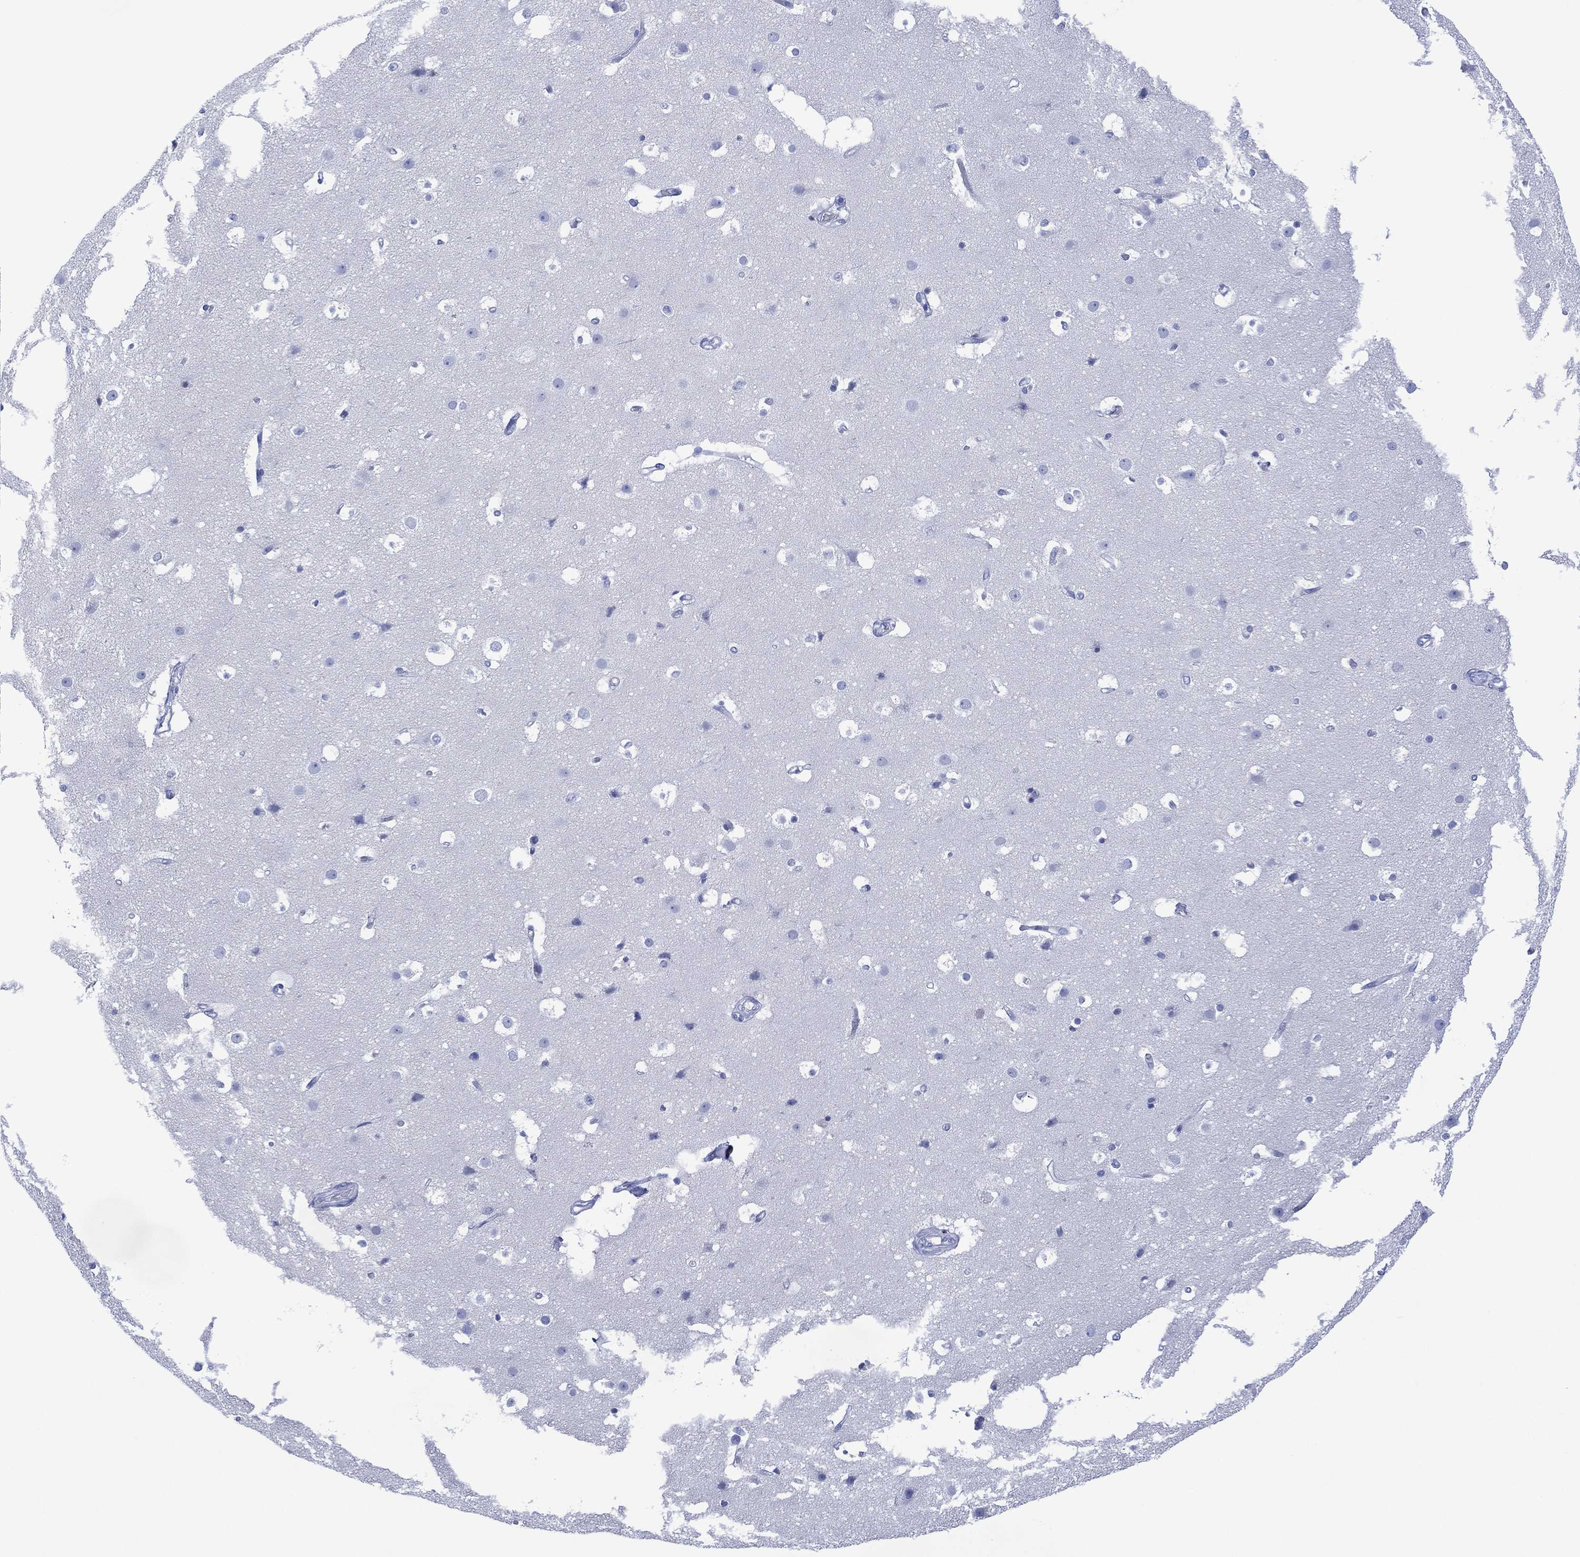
{"staining": {"intensity": "negative", "quantity": "none", "location": "none"}, "tissue": "cerebral cortex", "cell_type": "Endothelial cells", "image_type": "normal", "snomed": [{"axis": "morphology", "description": "Normal tissue, NOS"}, {"axis": "topography", "description": "Cerebral cortex"}], "caption": "IHC histopathology image of normal human cerebral cortex stained for a protein (brown), which displays no staining in endothelial cells.", "gene": "DPP4", "patient": {"sex": "female", "age": 52}}